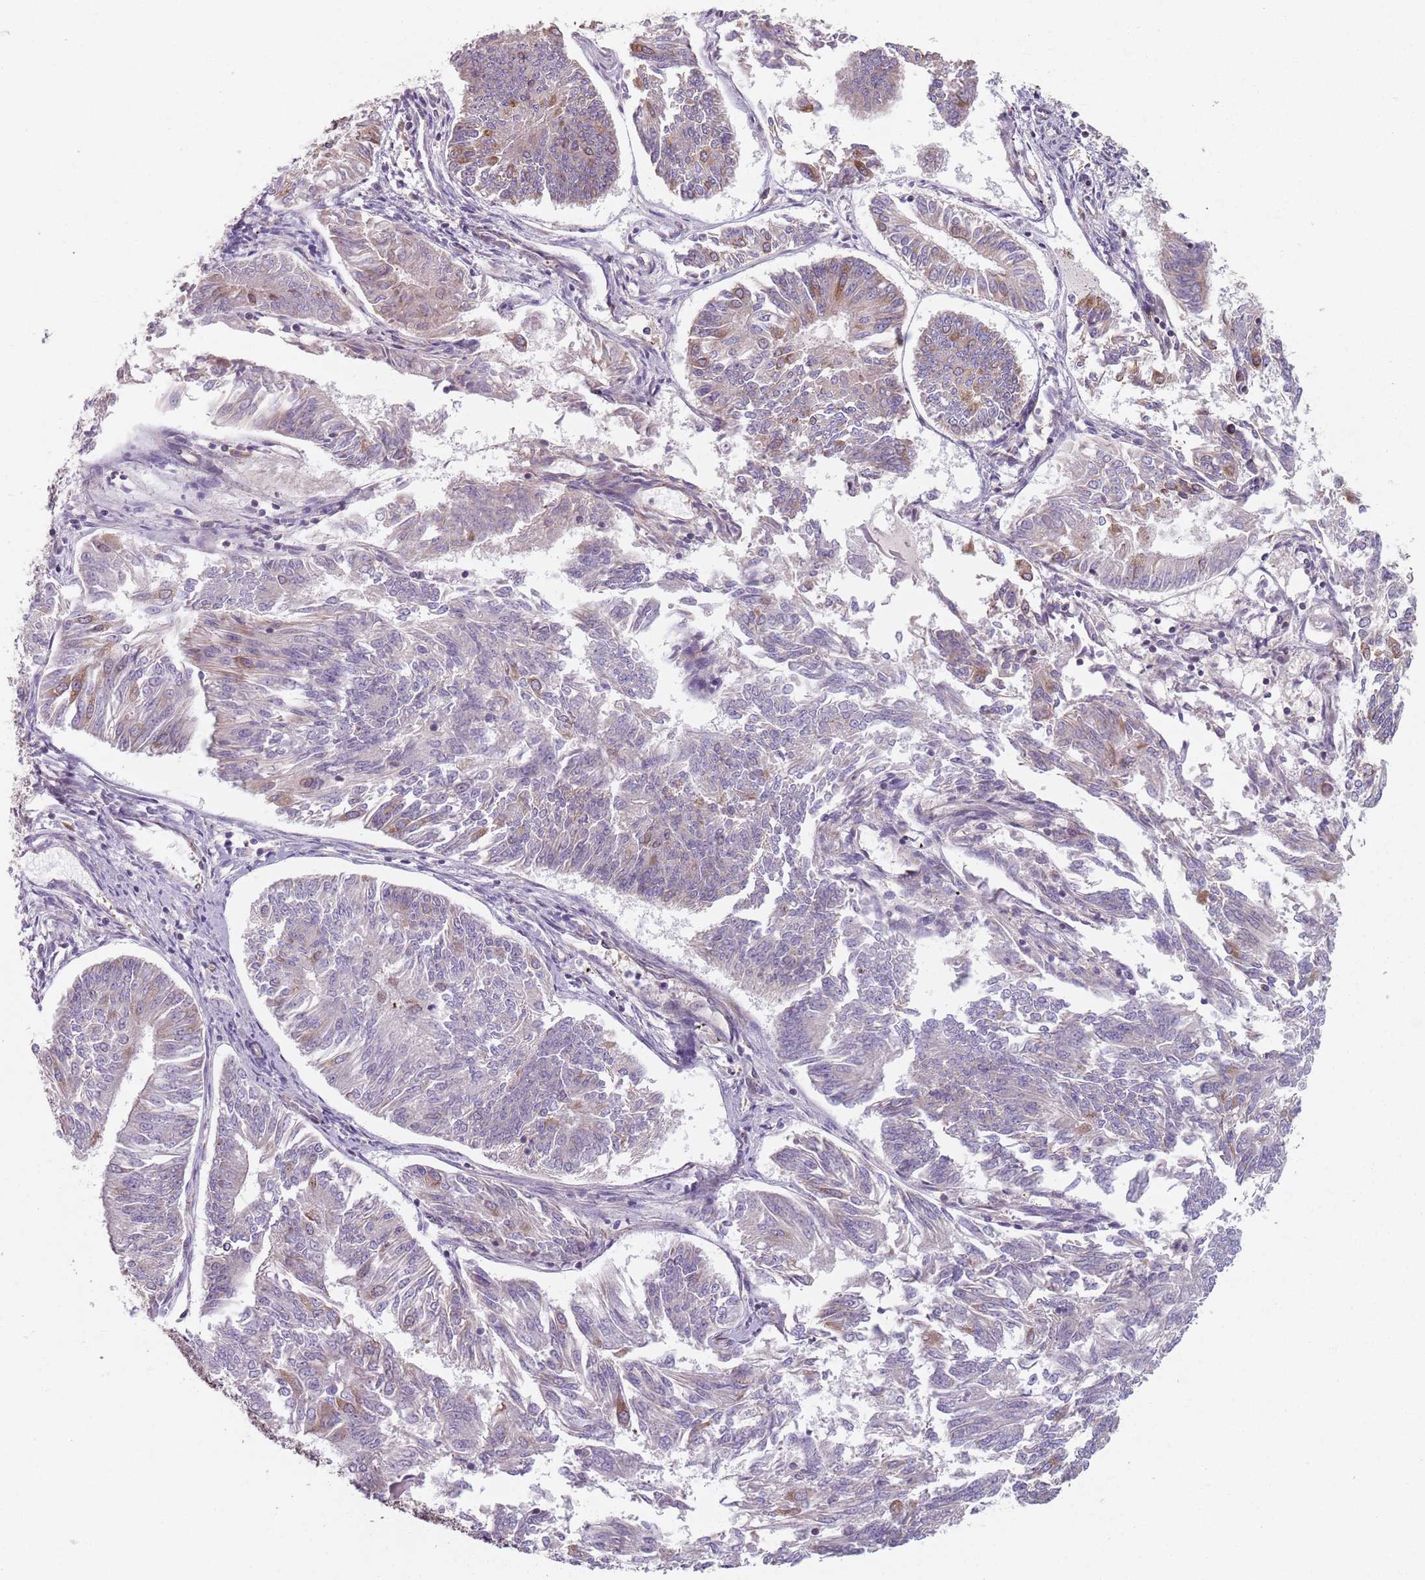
{"staining": {"intensity": "moderate", "quantity": "<25%", "location": "cytoplasmic/membranous"}, "tissue": "endometrial cancer", "cell_type": "Tumor cells", "image_type": "cancer", "snomed": [{"axis": "morphology", "description": "Adenocarcinoma, NOS"}, {"axis": "topography", "description": "Endometrium"}], "caption": "Human endometrial adenocarcinoma stained with a brown dye displays moderate cytoplasmic/membranous positive positivity in approximately <25% of tumor cells.", "gene": "NOTCH3", "patient": {"sex": "female", "age": 58}}